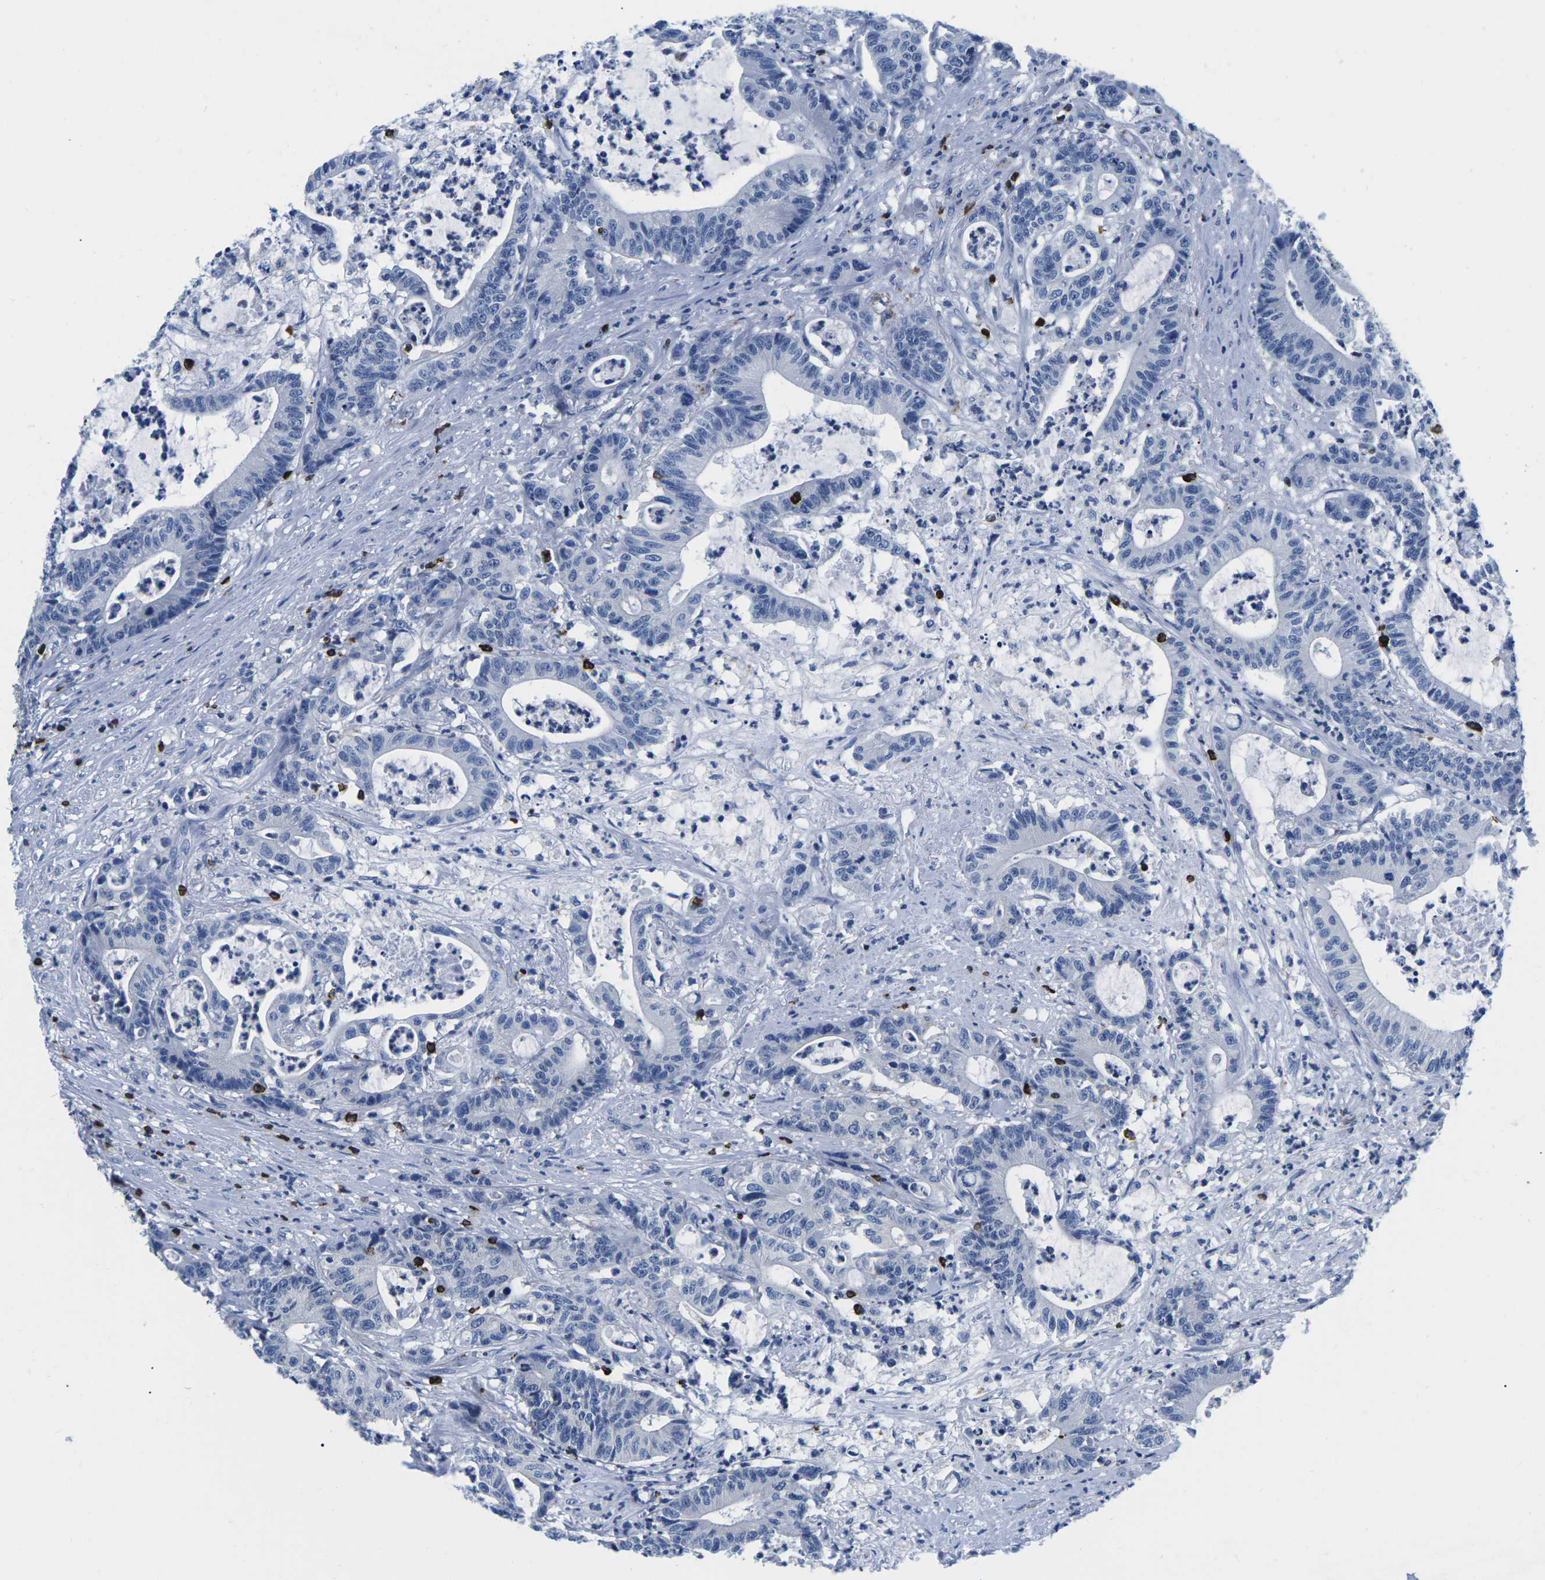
{"staining": {"intensity": "negative", "quantity": "none", "location": "none"}, "tissue": "colorectal cancer", "cell_type": "Tumor cells", "image_type": "cancer", "snomed": [{"axis": "morphology", "description": "Adenocarcinoma, NOS"}, {"axis": "topography", "description": "Colon"}], "caption": "Photomicrograph shows no significant protein expression in tumor cells of colorectal cancer (adenocarcinoma). The staining was performed using DAB (3,3'-diaminobenzidine) to visualize the protein expression in brown, while the nuclei were stained in blue with hematoxylin (Magnification: 20x).", "gene": "CTSW", "patient": {"sex": "female", "age": 84}}